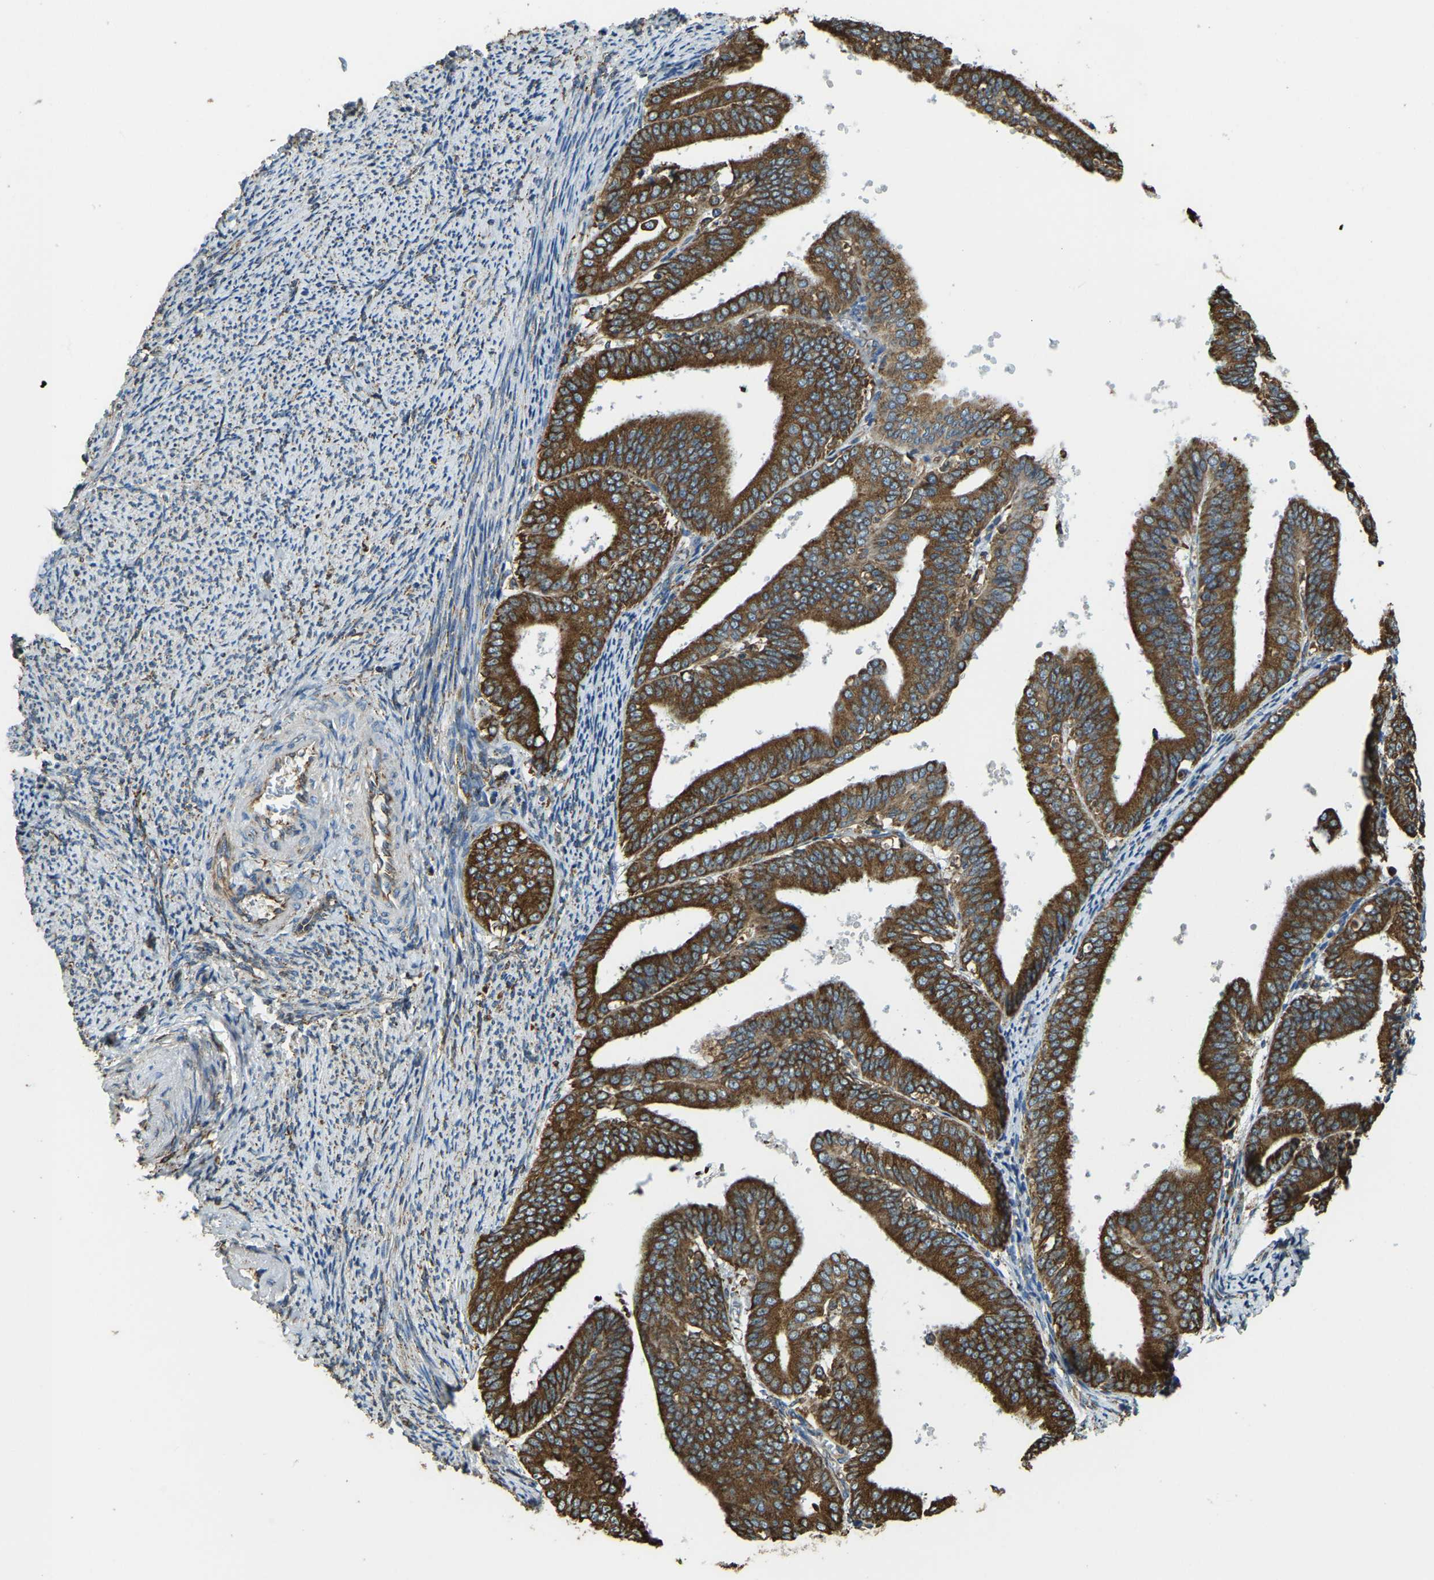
{"staining": {"intensity": "strong", "quantity": ">75%", "location": "cytoplasmic/membranous"}, "tissue": "endometrial cancer", "cell_type": "Tumor cells", "image_type": "cancer", "snomed": [{"axis": "morphology", "description": "Adenocarcinoma, NOS"}, {"axis": "topography", "description": "Endometrium"}], "caption": "Protein positivity by immunohistochemistry demonstrates strong cytoplasmic/membranous staining in approximately >75% of tumor cells in adenocarcinoma (endometrial).", "gene": "RNF115", "patient": {"sex": "female", "age": 63}}